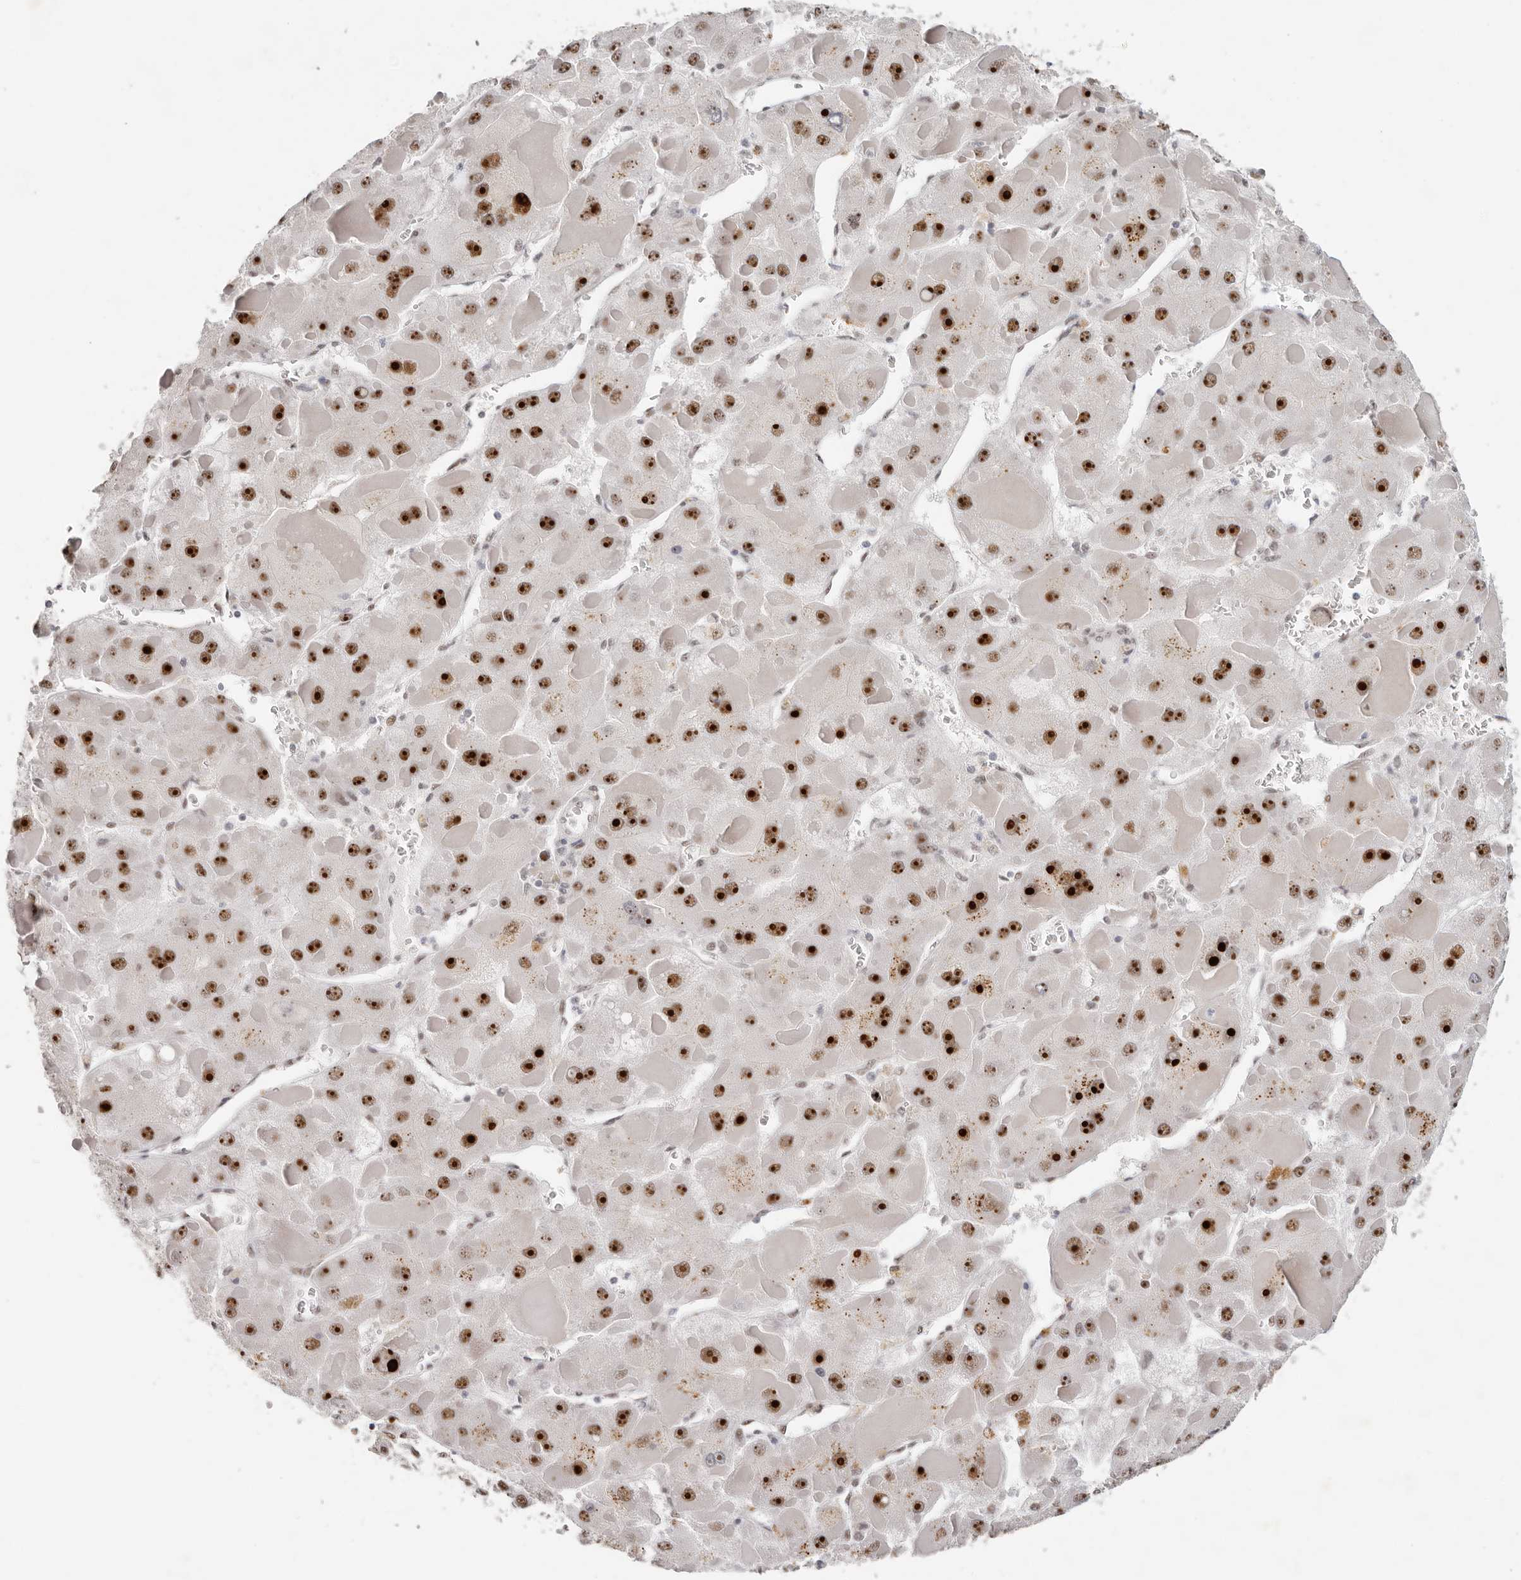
{"staining": {"intensity": "strong", "quantity": ">75%", "location": "nuclear"}, "tissue": "liver cancer", "cell_type": "Tumor cells", "image_type": "cancer", "snomed": [{"axis": "morphology", "description": "Carcinoma, Hepatocellular, NOS"}, {"axis": "topography", "description": "Liver"}], "caption": "High-magnification brightfield microscopy of hepatocellular carcinoma (liver) stained with DAB (brown) and counterstained with hematoxylin (blue). tumor cells exhibit strong nuclear expression is present in approximately>75% of cells. (DAB IHC, brown staining for protein, blue staining for nuclei).", "gene": "LARP7", "patient": {"sex": "female", "age": 73}}